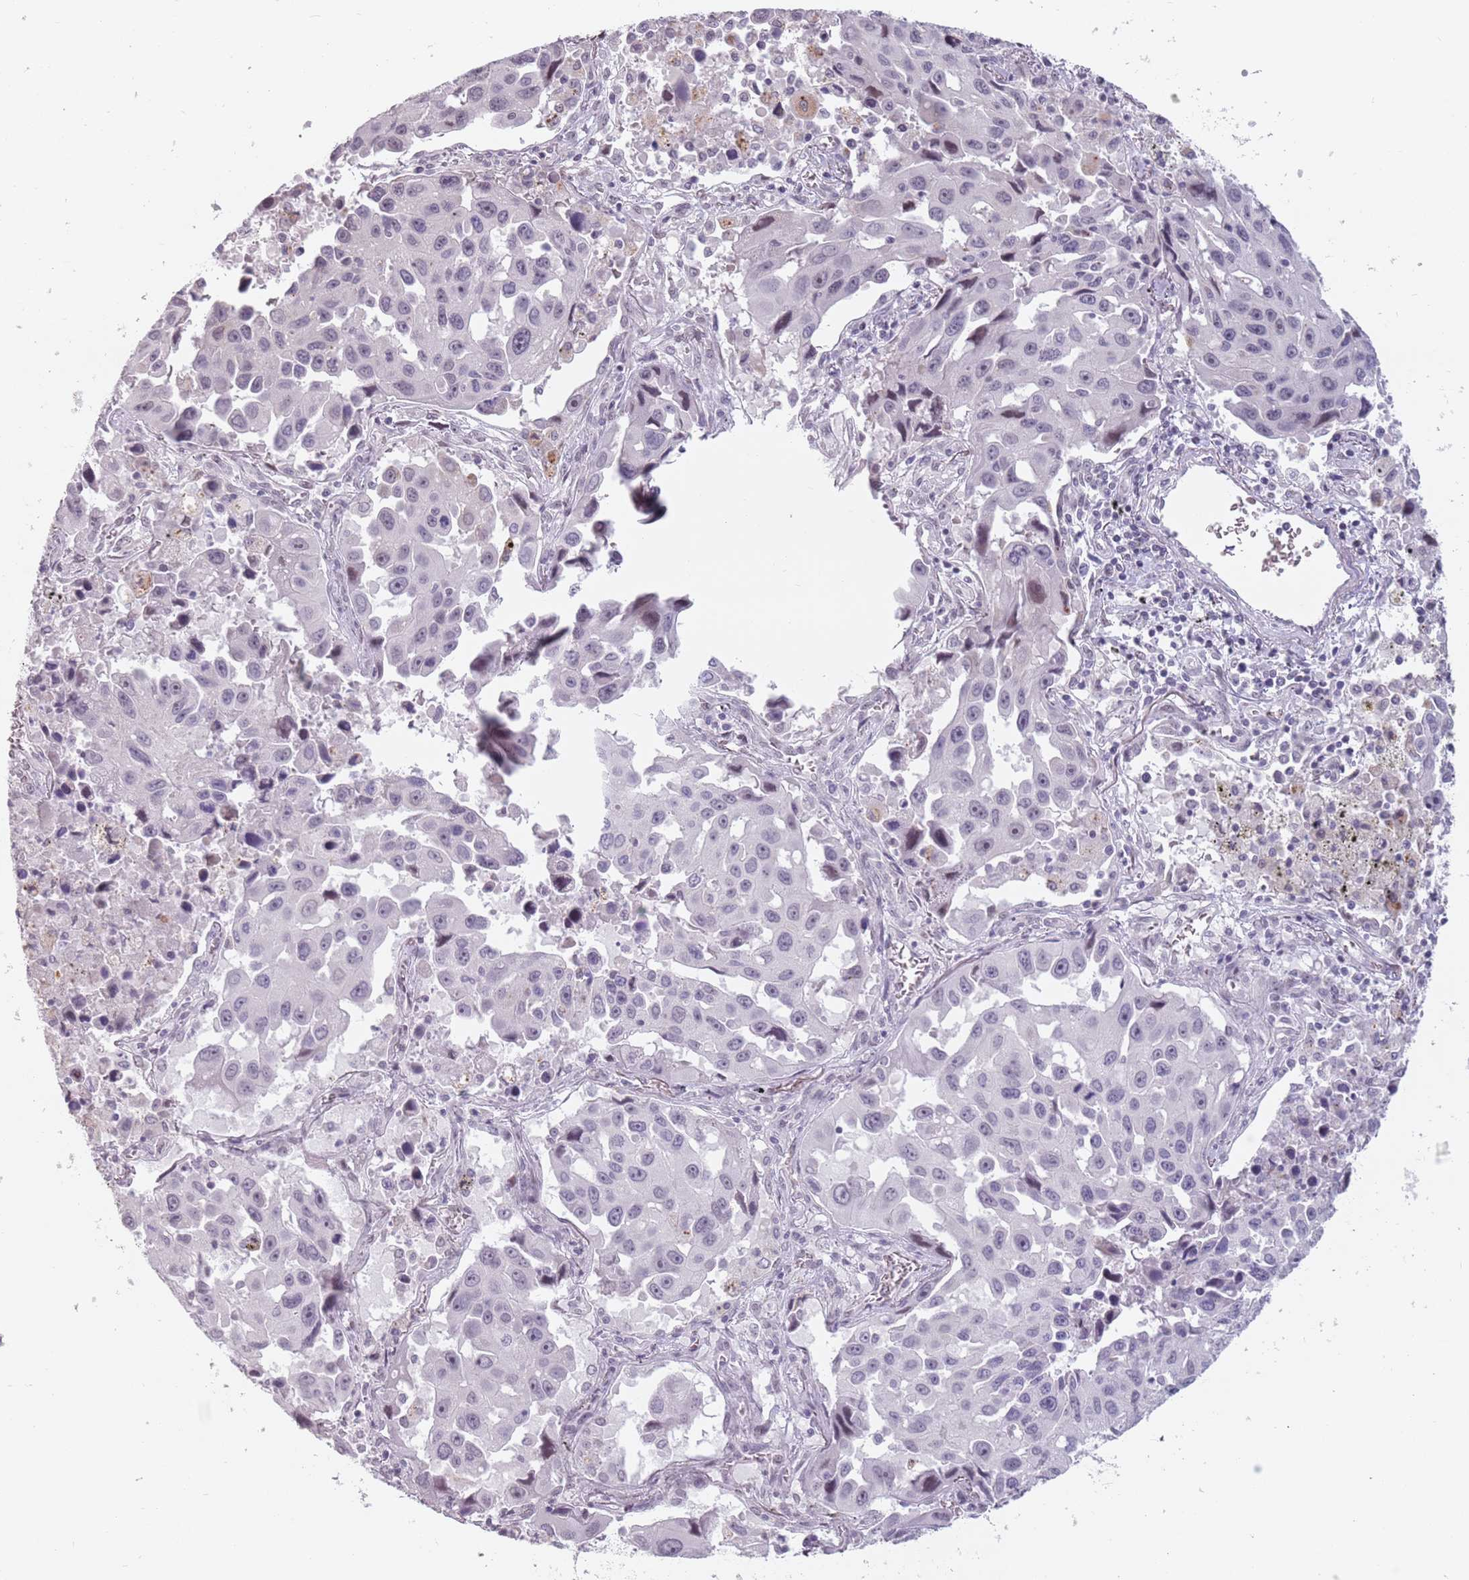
{"staining": {"intensity": "weak", "quantity": "<25%", "location": "nuclear"}, "tissue": "lung cancer", "cell_type": "Tumor cells", "image_type": "cancer", "snomed": [{"axis": "morphology", "description": "Adenocarcinoma, NOS"}, {"axis": "topography", "description": "Lung"}], "caption": "Immunohistochemistry image of neoplastic tissue: lung adenocarcinoma stained with DAB exhibits no significant protein staining in tumor cells.", "gene": "PTCHD1", "patient": {"sex": "male", "age": 66}}